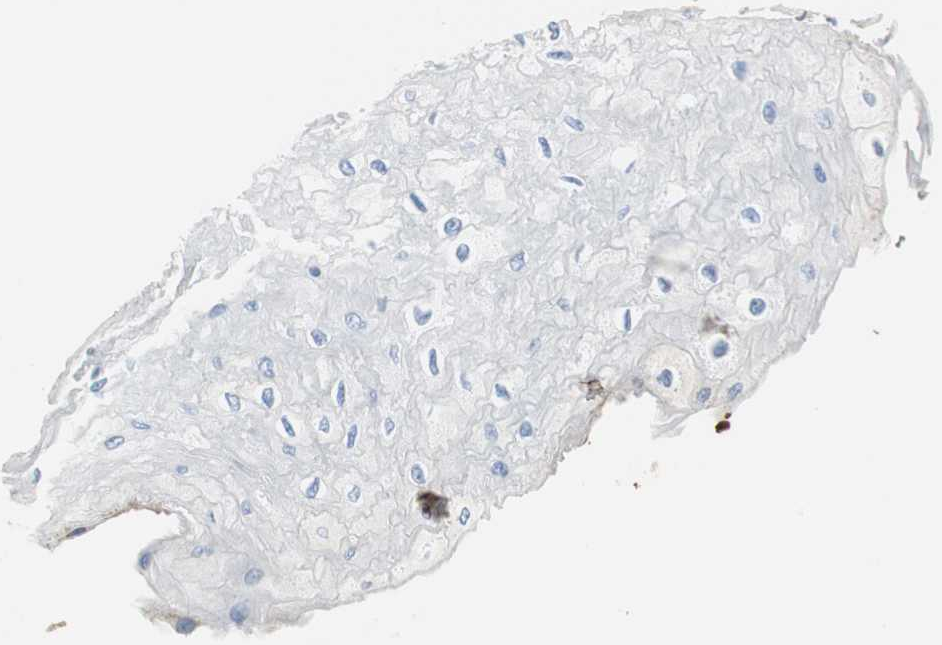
{"staining": {"intensity": "moderate", "quantity": "<25%", "location": "cytoplasmic/membranous"}, "tissue": "esophagus", "cell_type": "Squamous epithelial cells", "image_type": "normal", "snomed": [{"axis": "morphology", "description": "Normal tissue, NOS"}, {"axis": "topography", "description": "Esophagus"}], "caption": "IHC (DAB (3,3'-diaminobenzidine)) staining of normal esophagus displays moderate cytoplasmic/membranous protein positivity in about <25% of squamous epithelial cells. Nuclei are stained in blue.", "gene": "APCS", "patient": {"sex": "female", "age": 72}}